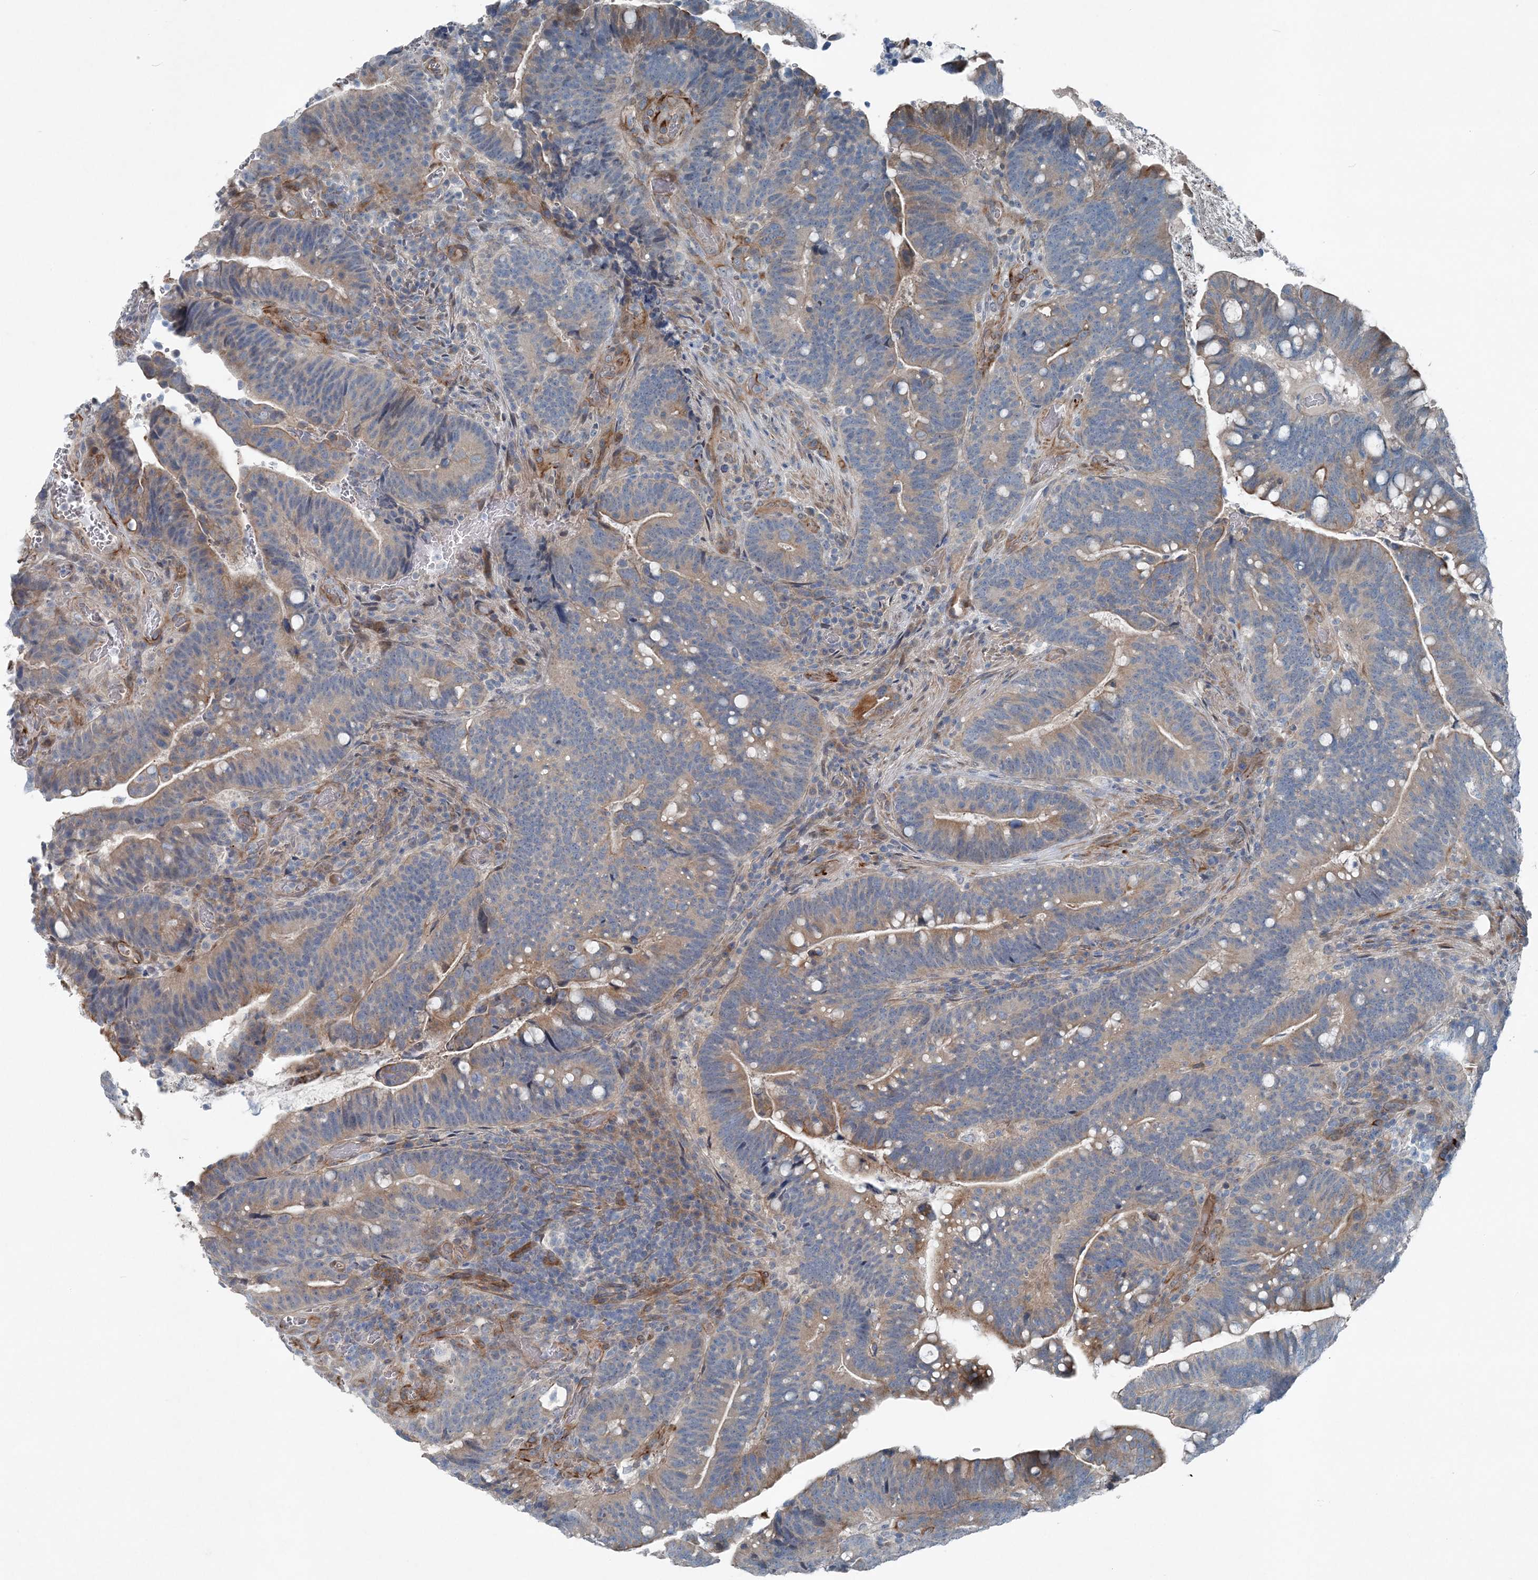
{"staining": {"intensity": "moderate", "quantity": "<25%", "location": "cytoplasmic/membranous"}, "tissue": "colorectal cancer", "cell_type": "Tumor cells", "image_type": "cancer", "snomed": [{"axis": "morphology", "description": "Adenocarcinoma, NOS"}, {"axis": "topography", "description": "Colon"}], "caption": "Tumor cells exhibit moderate cytoplasmic/membranous expression in approximately <25% of cells in colorectal cancer.", "gene": "KIAA1586", "patient": {"sex": "female", "age": 66}}